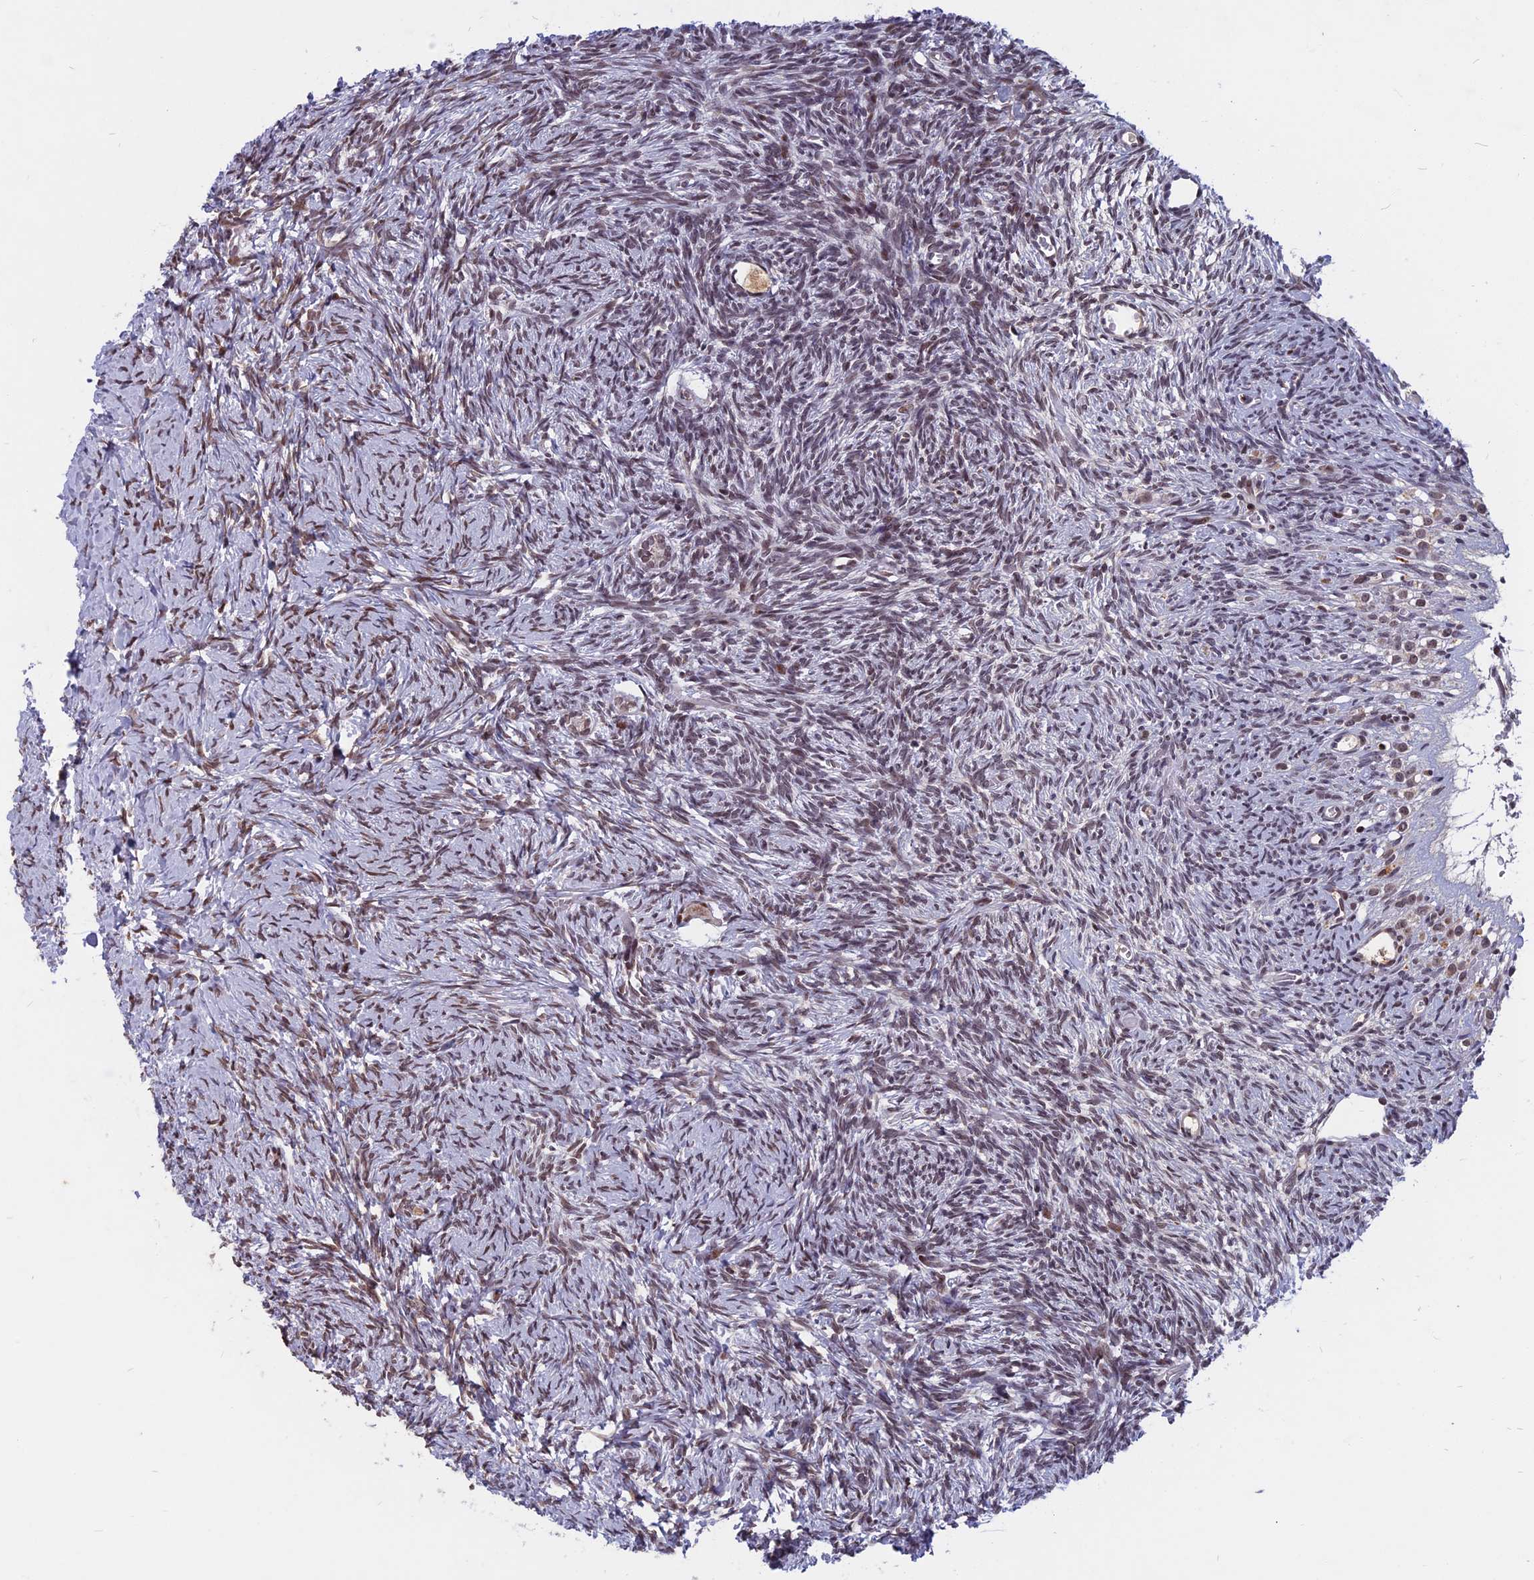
{"staining": {"intensity": "moderate", "quantity": "<25%", "location": "nuclear"}, "tissue": "ovary", "cell_type": "Follicle cells", "image_type": "normal", "snomed": [{"axis": "morphology", "description": "Normal tissue, NOS"}, {"axis": "topography", "description": "Ovary"}], "caption": "Unremarkable ovary demonstrates moderate nuclear expression in about <25% of follicle cells, visualized by immunohistochemistry. (DAB (3,3'-diaminobenzidine) IHC, brown staining for protein, blue staining for nuclei).", "gene": "CDC7", "patient": {"sex": "female", "age": 39}}